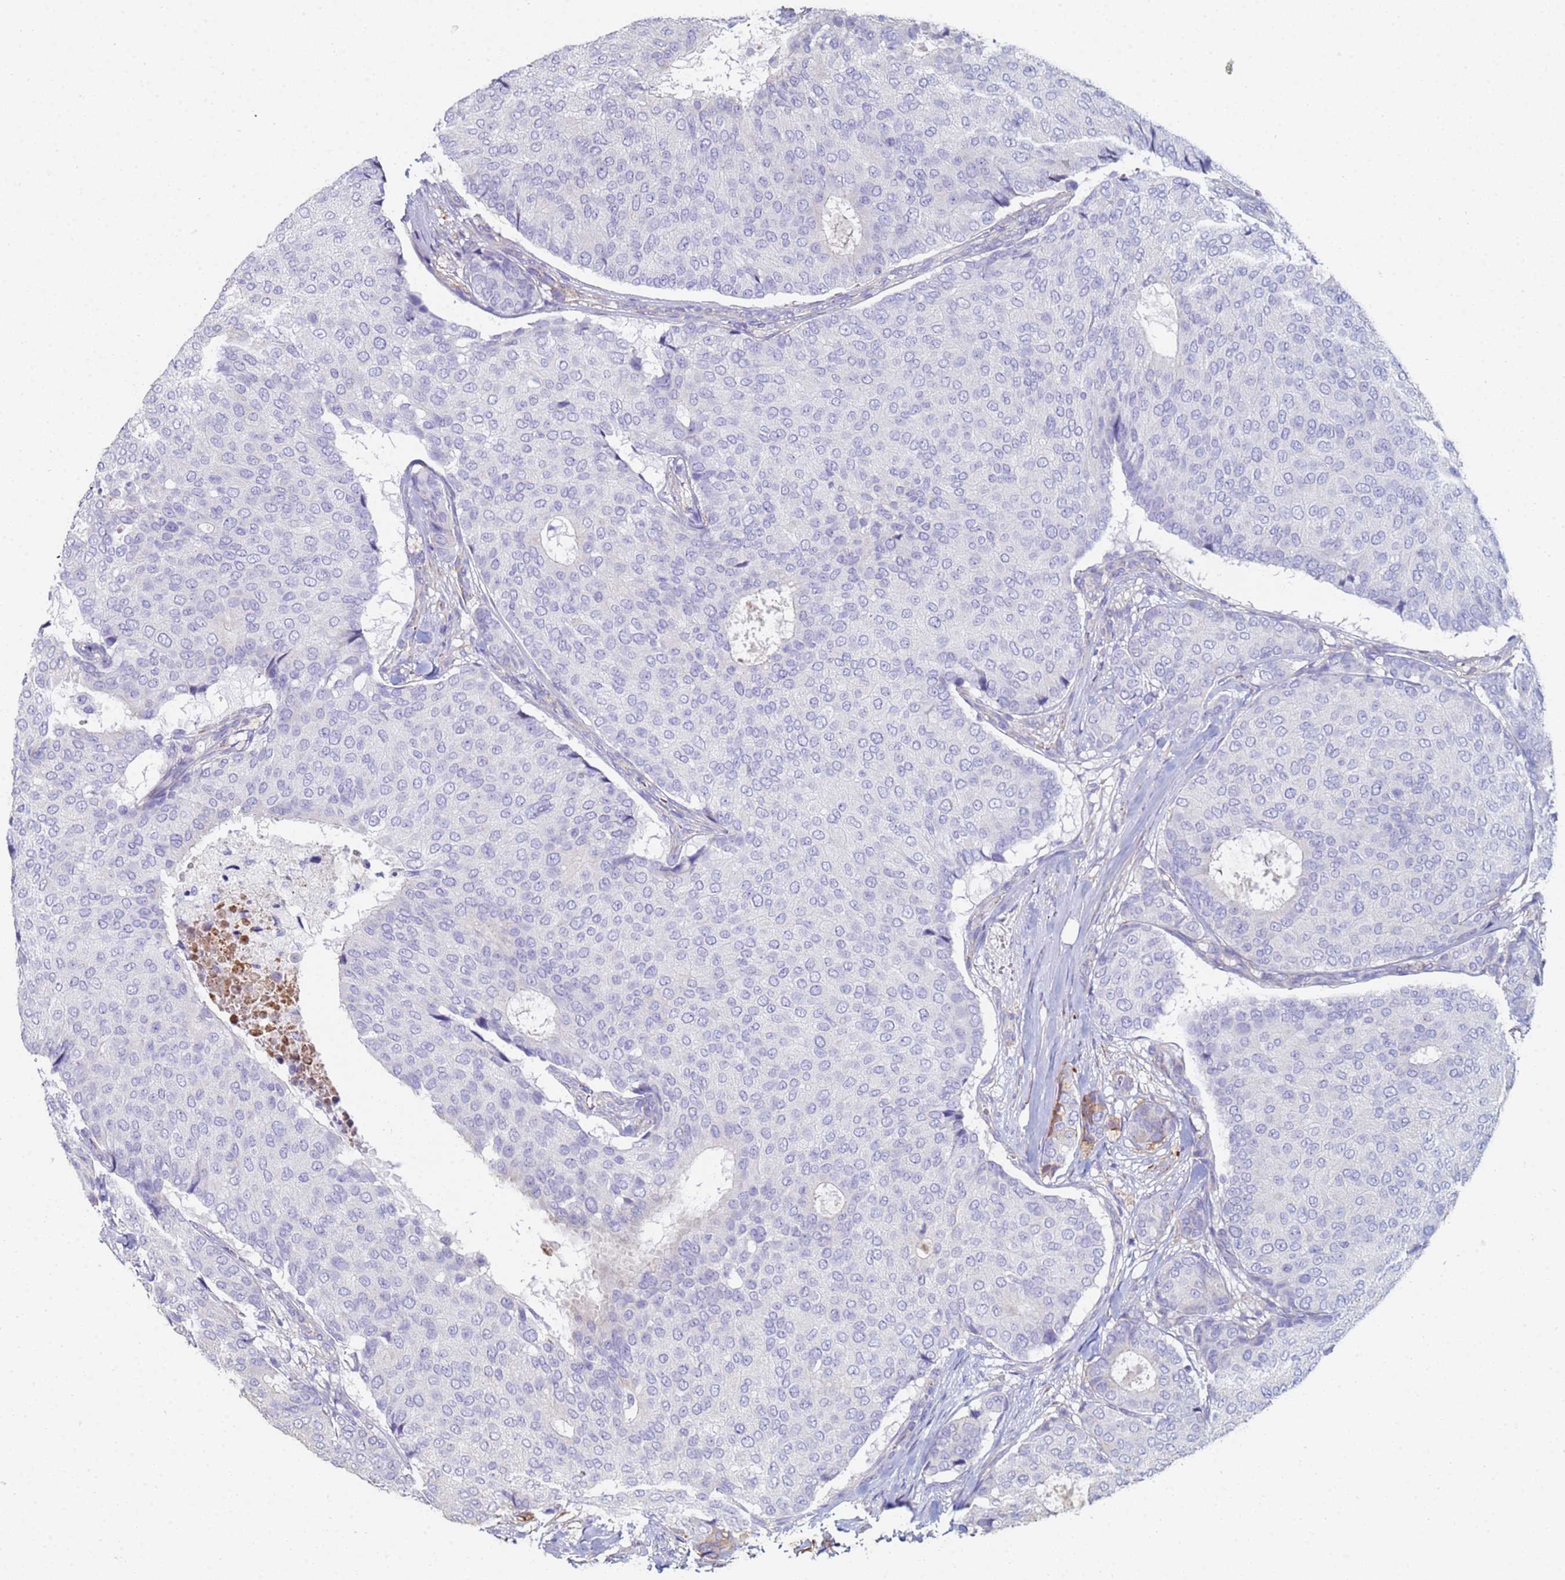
{"staining": {"intensity": "negative", "quantity": "none", "location": "none"}, "tissue": "breast cancer", "cell_type": "Tumor cells", "image_type": "cancer", "snomed": [{"axis": "morphology", "description": "Duct carcinoma"}, {"axis": "topography", "description": "Breast"}], "caption": "Intraductal carcinoma (breast) stained for a protein using immunohistochemistry displays no expression tumor cells.", "gene": "ABCA8", "patient": {"sex": "female", "age": 75}}